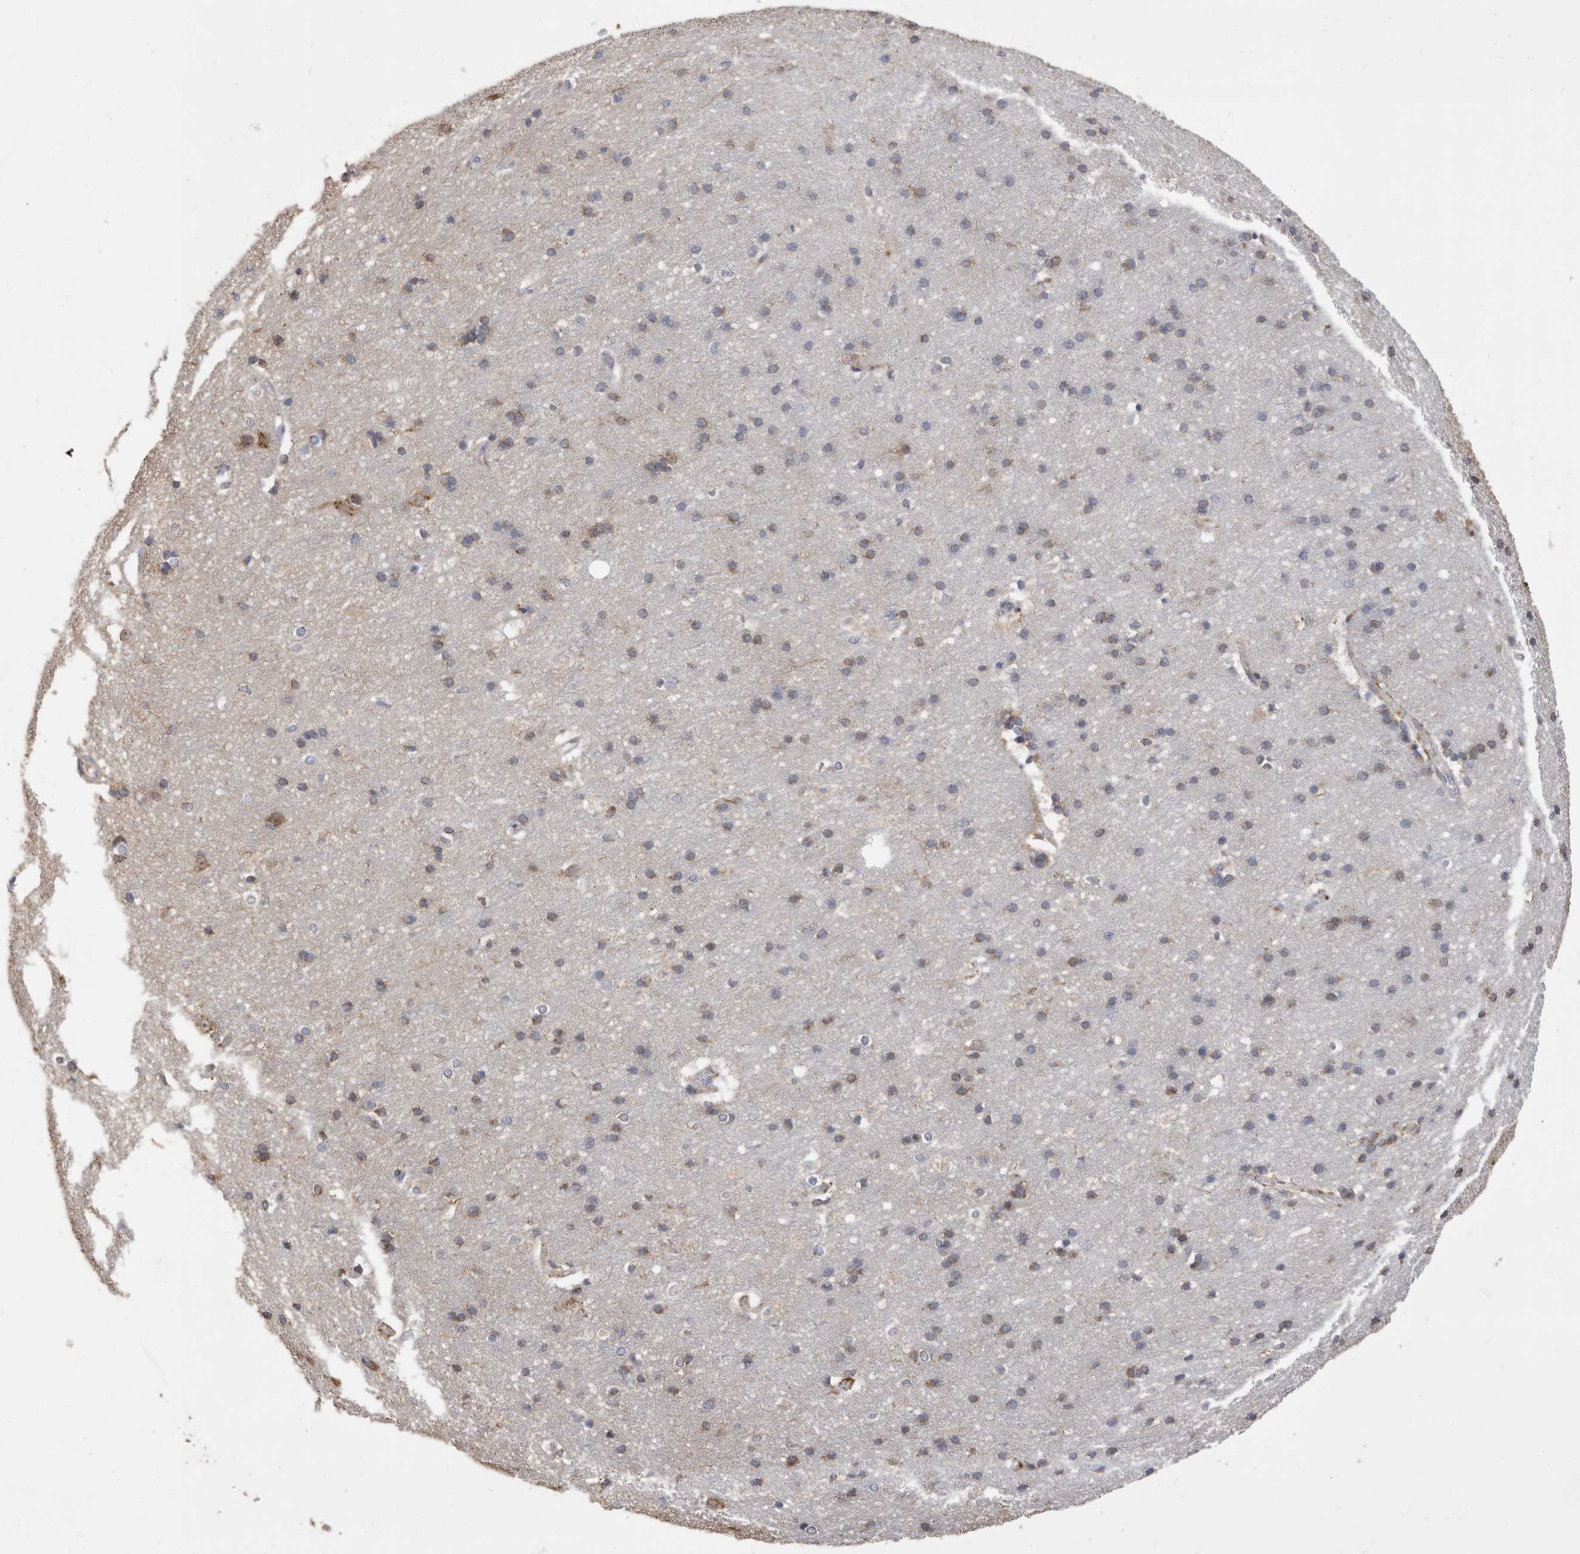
{"staining": {"intensity": "negative", "quantity": "none", "location": "none"}, "tissue": "cerebral cortex", "cell_type": "Endothelial cells", "image_type": "normal", "snomed": [{"axis": "morphology", "description": "Normal tissue, NOS"}, {"axis": "topography", "description": "Cerebral cortex"}], "caption": "Immunohistochemistry of benign human cerebral cortex reveals no staining in endothelial cells. Brightfield microscopy of IHC stained with DAB (brown) and hematoxylin (blue), captured at high magnification.", "gene": "CRISPLD2", "patient": {"sex": "male", "age": 54}}